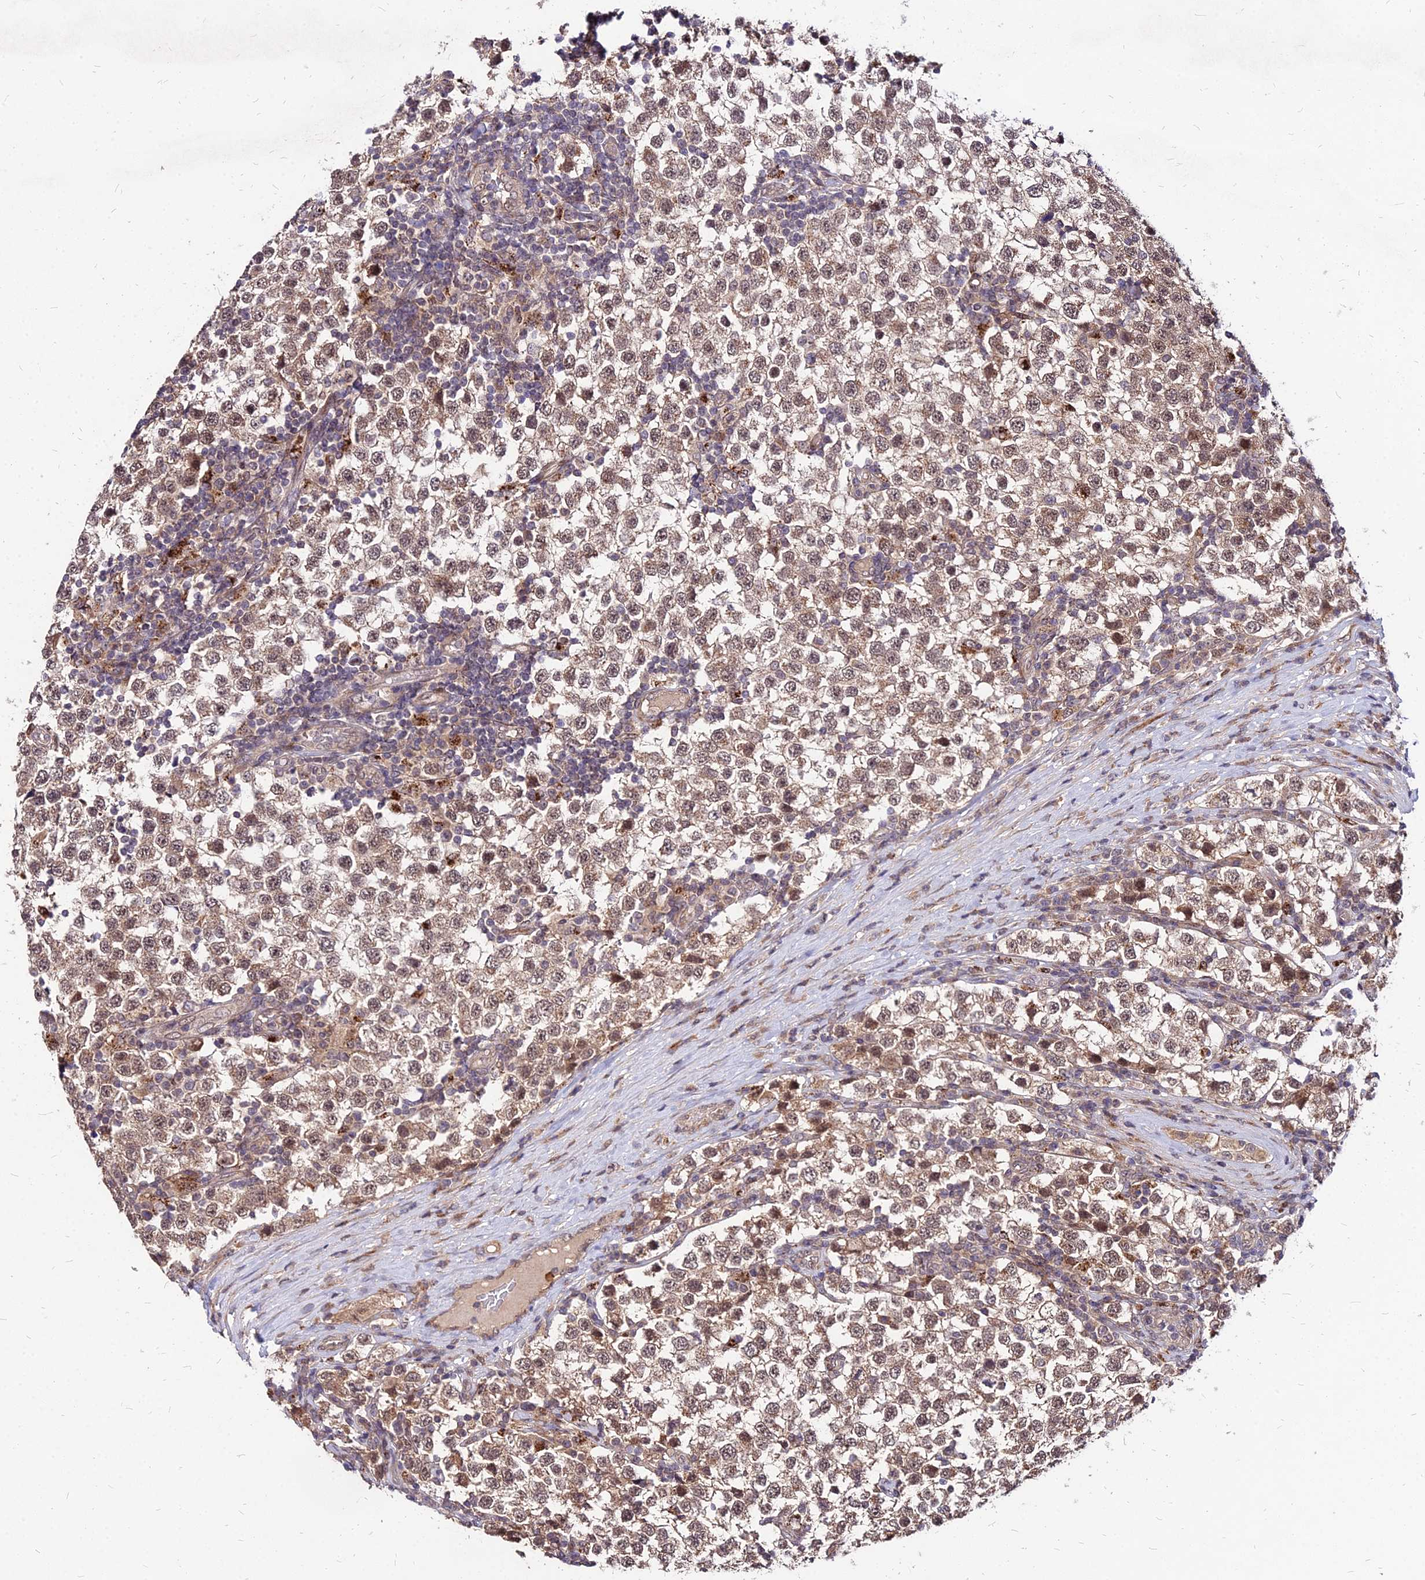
{"staining": {"intensity": "moderate", "quantity": ">75%", "location": "cytoplasmic/membranous,nuclear"}, "tissue": "testis cancer", "cell_type": "Tumor cells", "image_type": "cancer", "snomed": [{"axis": "morphology", "description": "Seminoma, NOS"}, {"axis": "topography", "description": "Testis"}], "caption": "The immunohistochemical stain shows moderate cytoplasmic/membranous and nuclear staining in tumor cells of testis seminoma tissue. Ihc stains the protein in brown and the nuclei are stained blue.", "gene": "APBA3", "patient": {"sex": "male", "age": 34}}